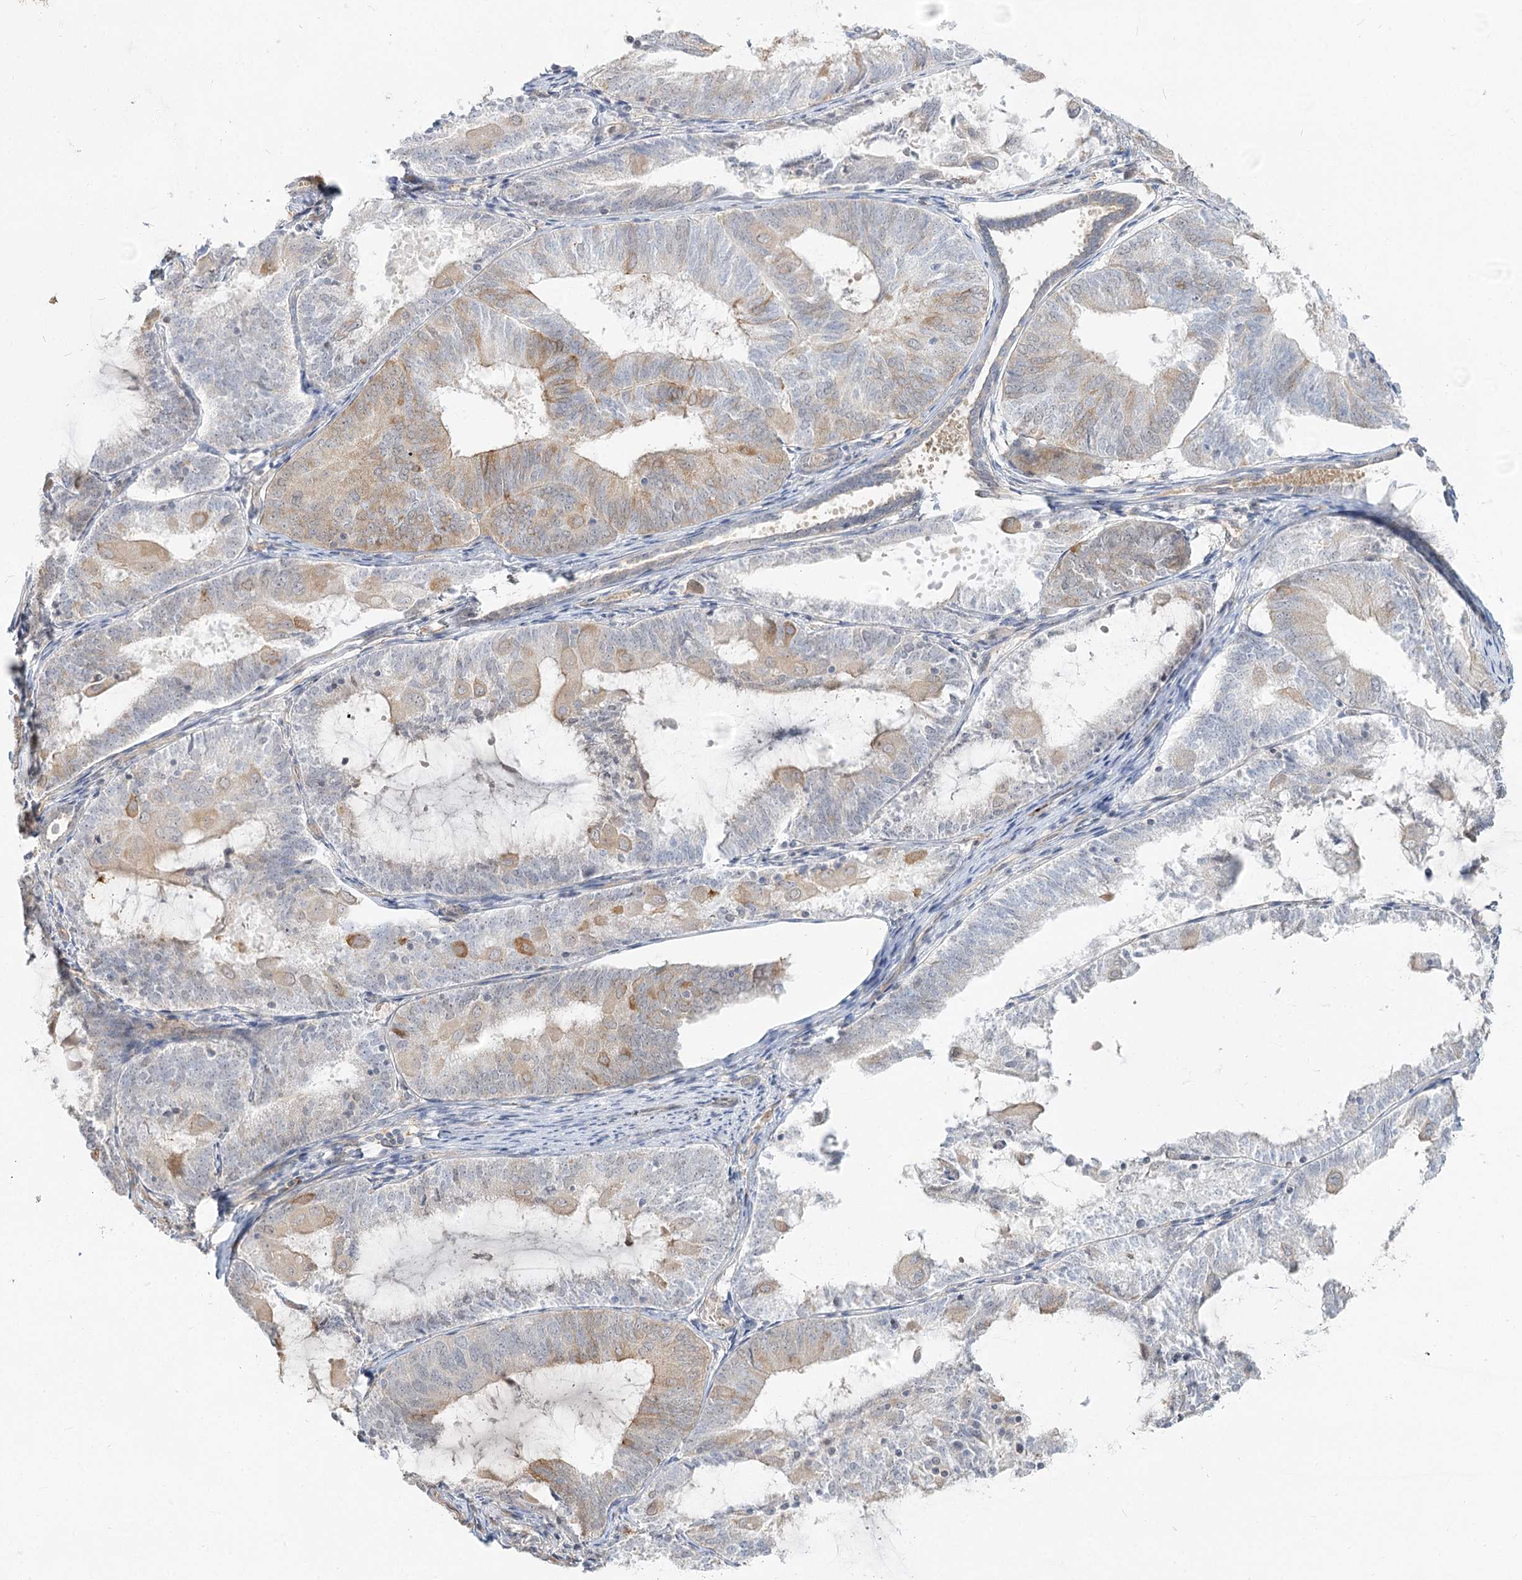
{"staining": {"intensity": "weak", "quantity": "25%-75%", "location": "cytoplasmic/membranous"}, "tissue": "endometrial cancer", "cell_type": "Tumor cells", "image_type": "cancer", "snomed": [{"axis": "morphology", "description": "Adenocarcinoma, NOS"}, {"axis": "topography", "description": "Endometrium"}], "caption": "The photomicrograph demonstrates staining of endometrial cancer (adenocarcinoma), revealing weak cytoplasmic/membranous protein expression (brown color) within tumor cells.", "gene": "GUCY2C", "patient": {"sex": "female", "age": 81}}